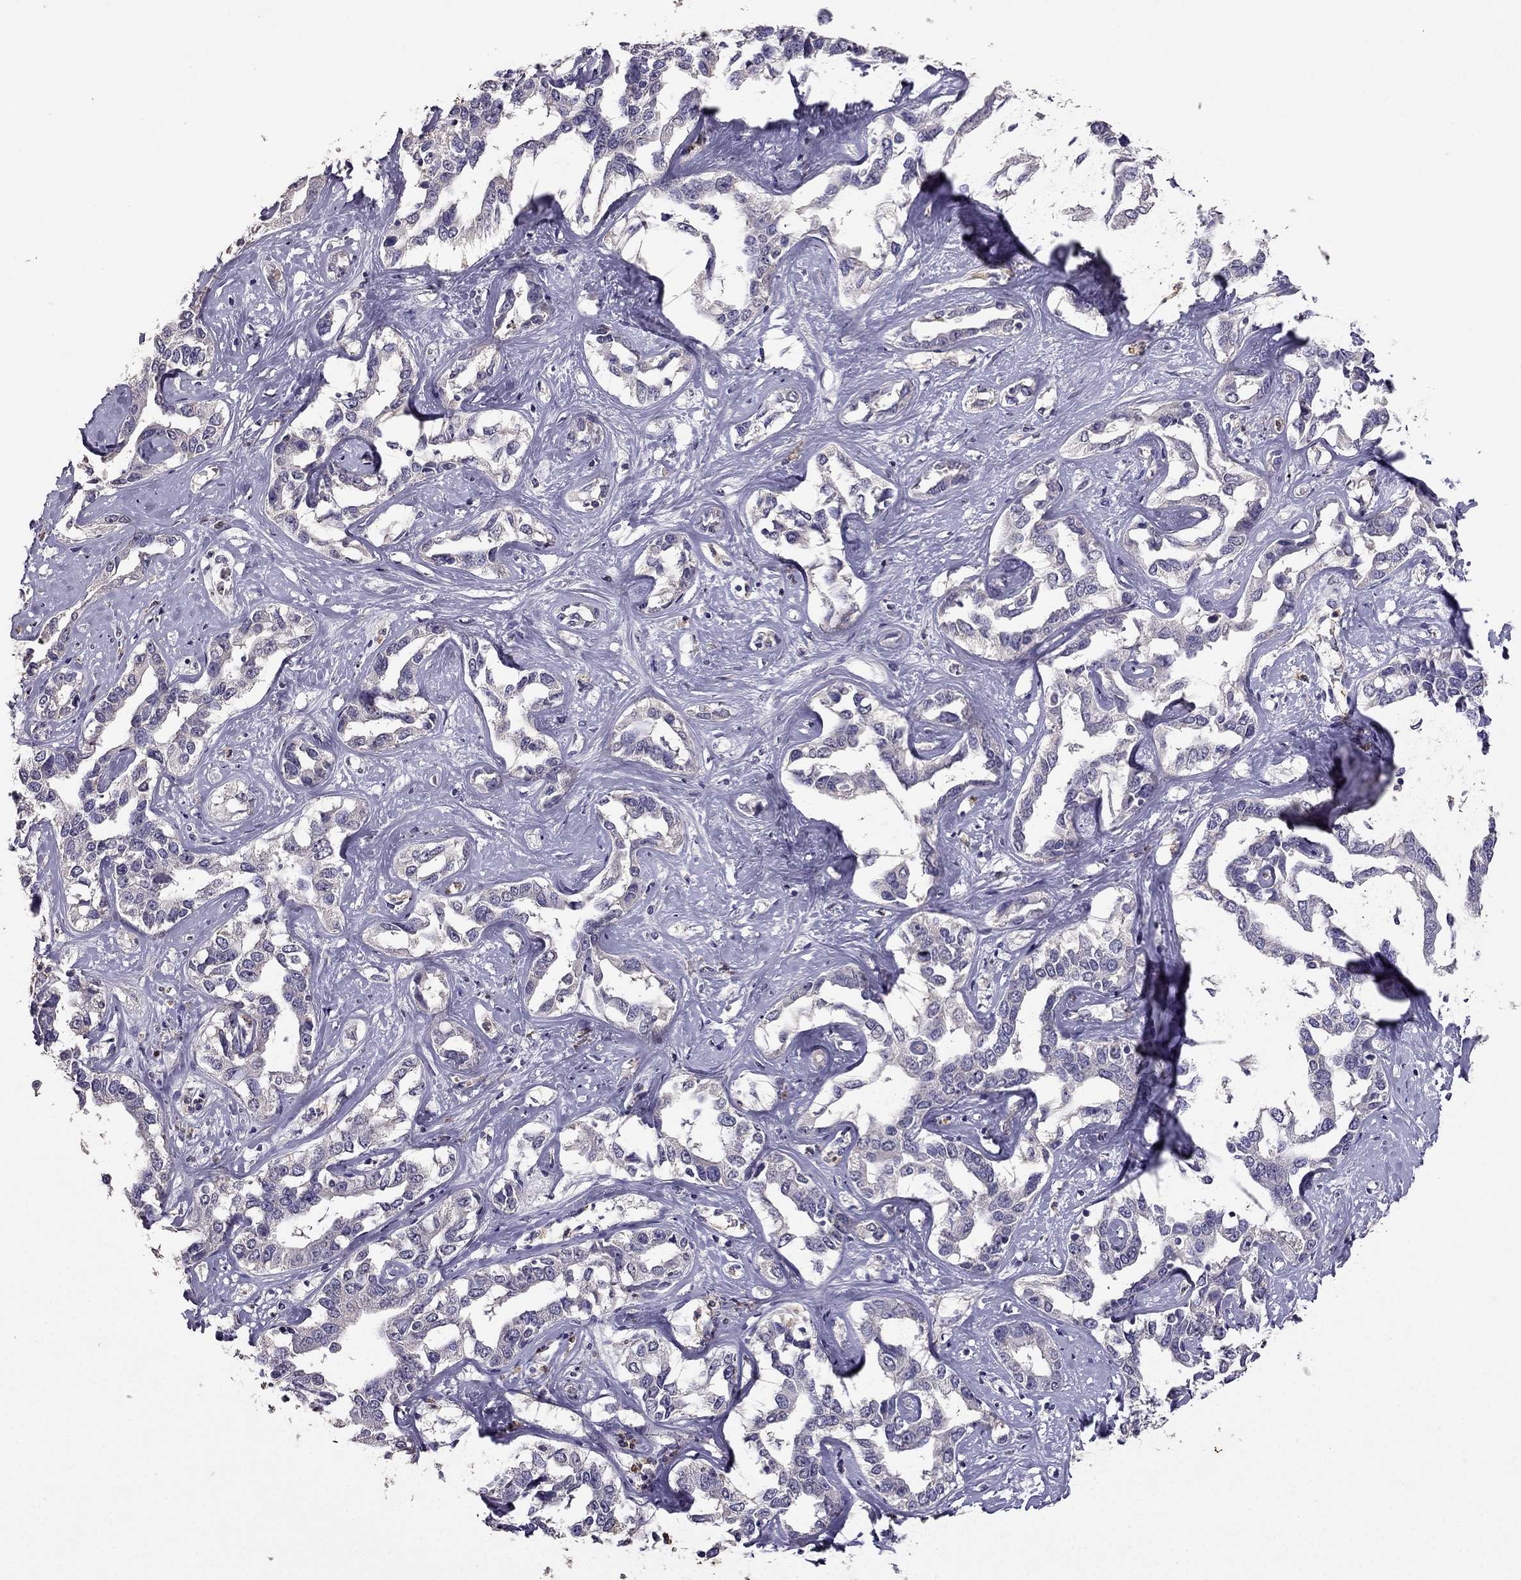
{"staining": {"intensity": "negative", "quantity": "none", "location": "none"}, "tissue": "liver cancer", "cell_type": "Tumor cells", "image_type": "cancer", "snomed": [{"axis": "morphology", "description": "Cholangiocarcinoma"}, {"axis": "topography", "description": "Liver"}], "caption": "Human liver cancer stained for a protein using immunohistochemistry shows no positivity in tumor cells.", "gene": "RFLNB", "patient": {"sex": "male", "age": 59}}